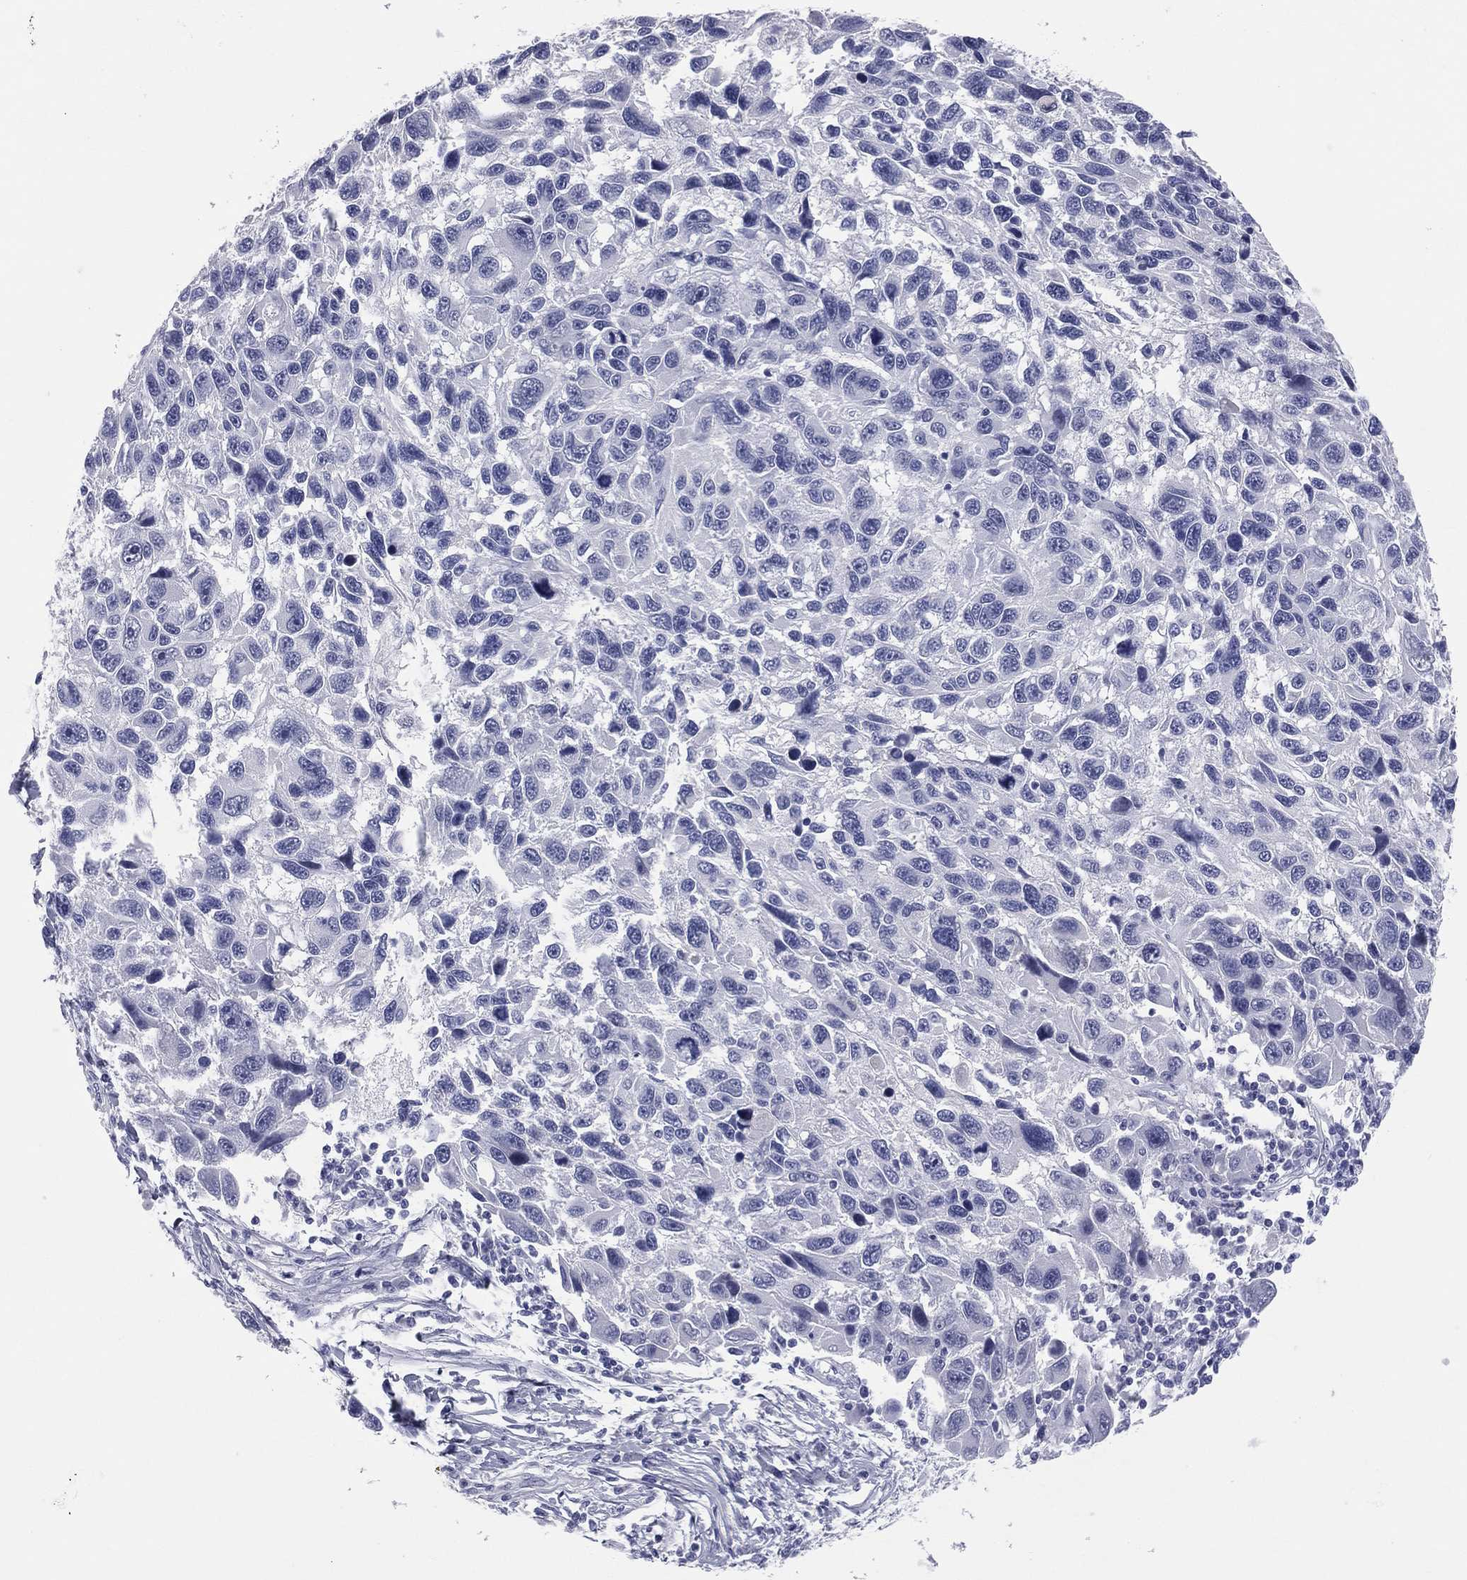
{"staining": {"intensity": "negative", "quantity": "none", "location": "none"}, "tissue": "melanoma", "cell_type": "Tumor cells", "image_type": "cancer", "snomed": [{"axis": "morphology", "description": "Malignant melanoma, NOS"}, {"axis": "topography", "description": "Skin"}], "caption": "Immunohistochemistry of human melanoma exhibits no expression in tumor cells.", "gene": "MLN", "patient": {"sex": "male", "age": 53}}